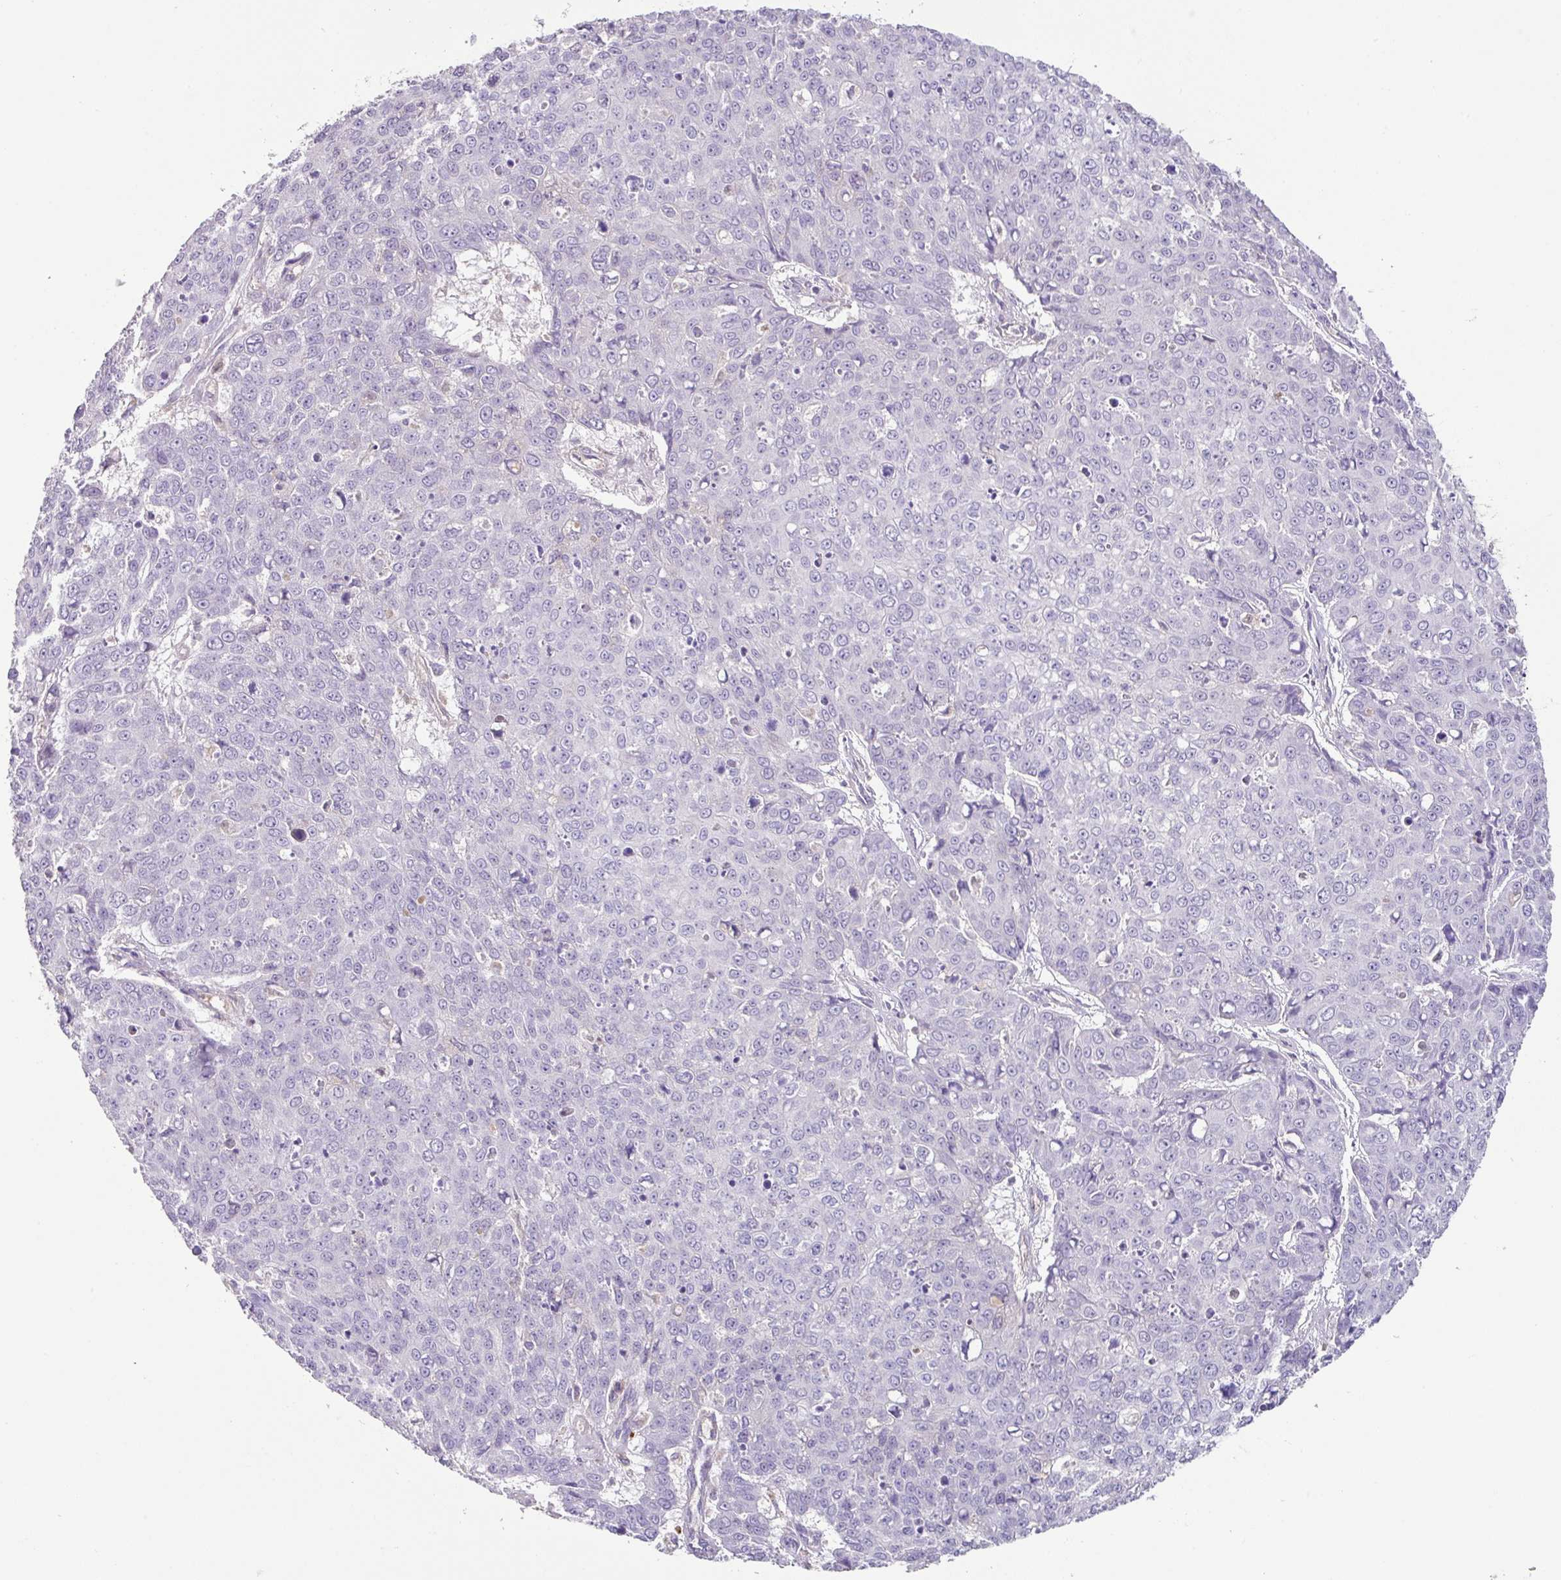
{"staining": {"intensity": "negative", "quantity": "none", "location": "none"}, "tissue": "skin cancer", "cell_type": "Tumor cells", "image_type": "cancer", "snomed": [{"axis": "morphology", "description": "Squamous cell carcinoma, NOS"}, {"axis": "topography", "description": "Skin"}], "caption": "DAB immunohistochemical staining of human squamous cell carcinoma (skin) reveals no significant positivity in tumor cells. (IHC, brightfield microscopy, high magnification).", "gene": "PLEKHH3", "patient": {"sex": "male", "age": 71}}